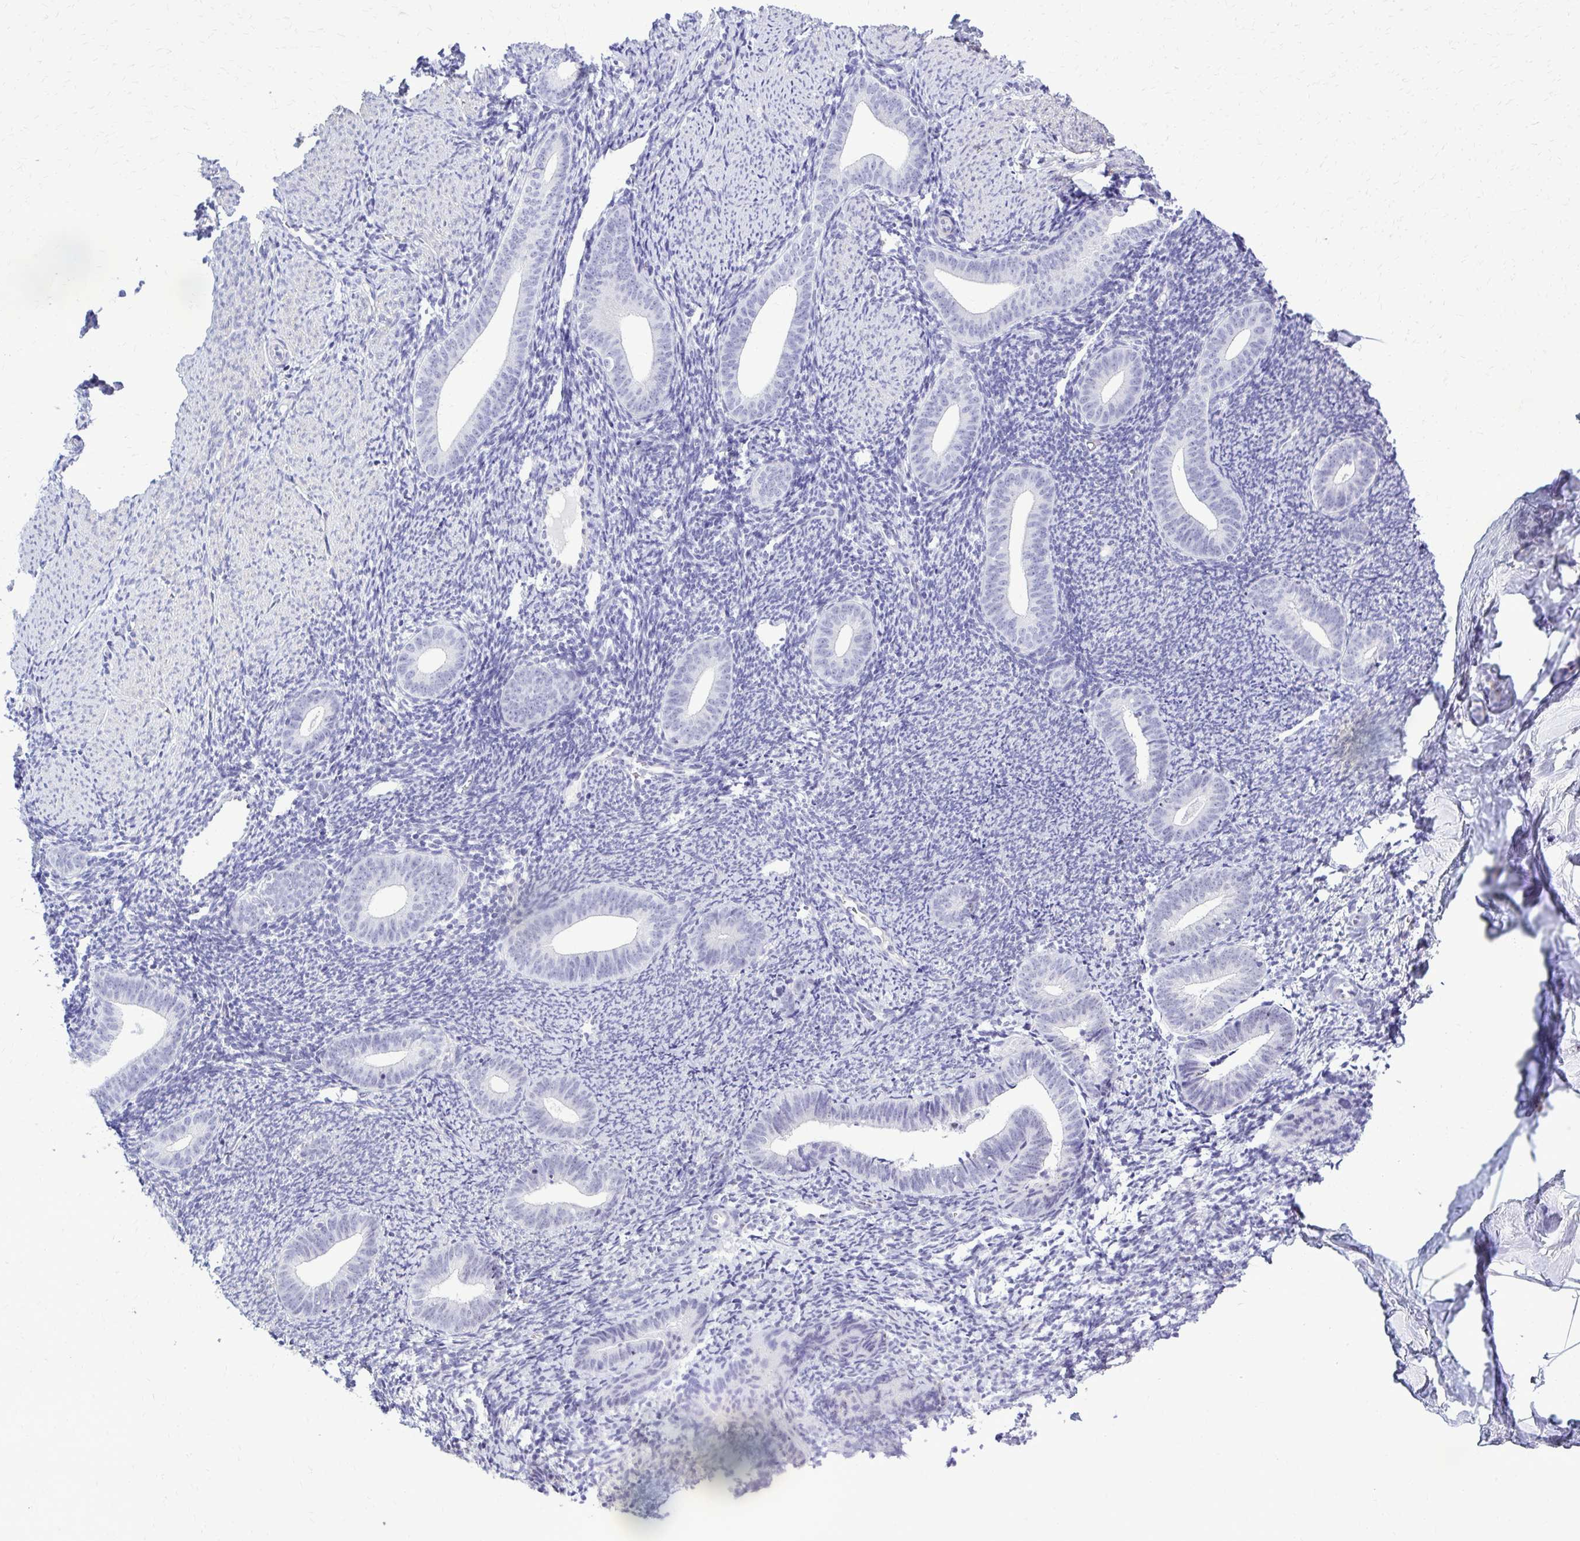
{"staining": {"intensity": "negative", "quantity": "none", "location": "none"}, "tissue": "endometrium", "cell_type": "Cells in endometrial stroma", "image_type": "normal", "snomed": [{"axis": "morphology", "description": "Normal tissue, NOS"}, {"axis": "topography", "description": "Endometrium"}], "caption": "High power microscopy micrograph of an immunohistochemistry (IHC) photomicrograph of benign endometrium, revealing no significant staining in cells in endometrial stroma.", "gene": "RASL11B", "patient": {"sex": "female", "age": 39}}